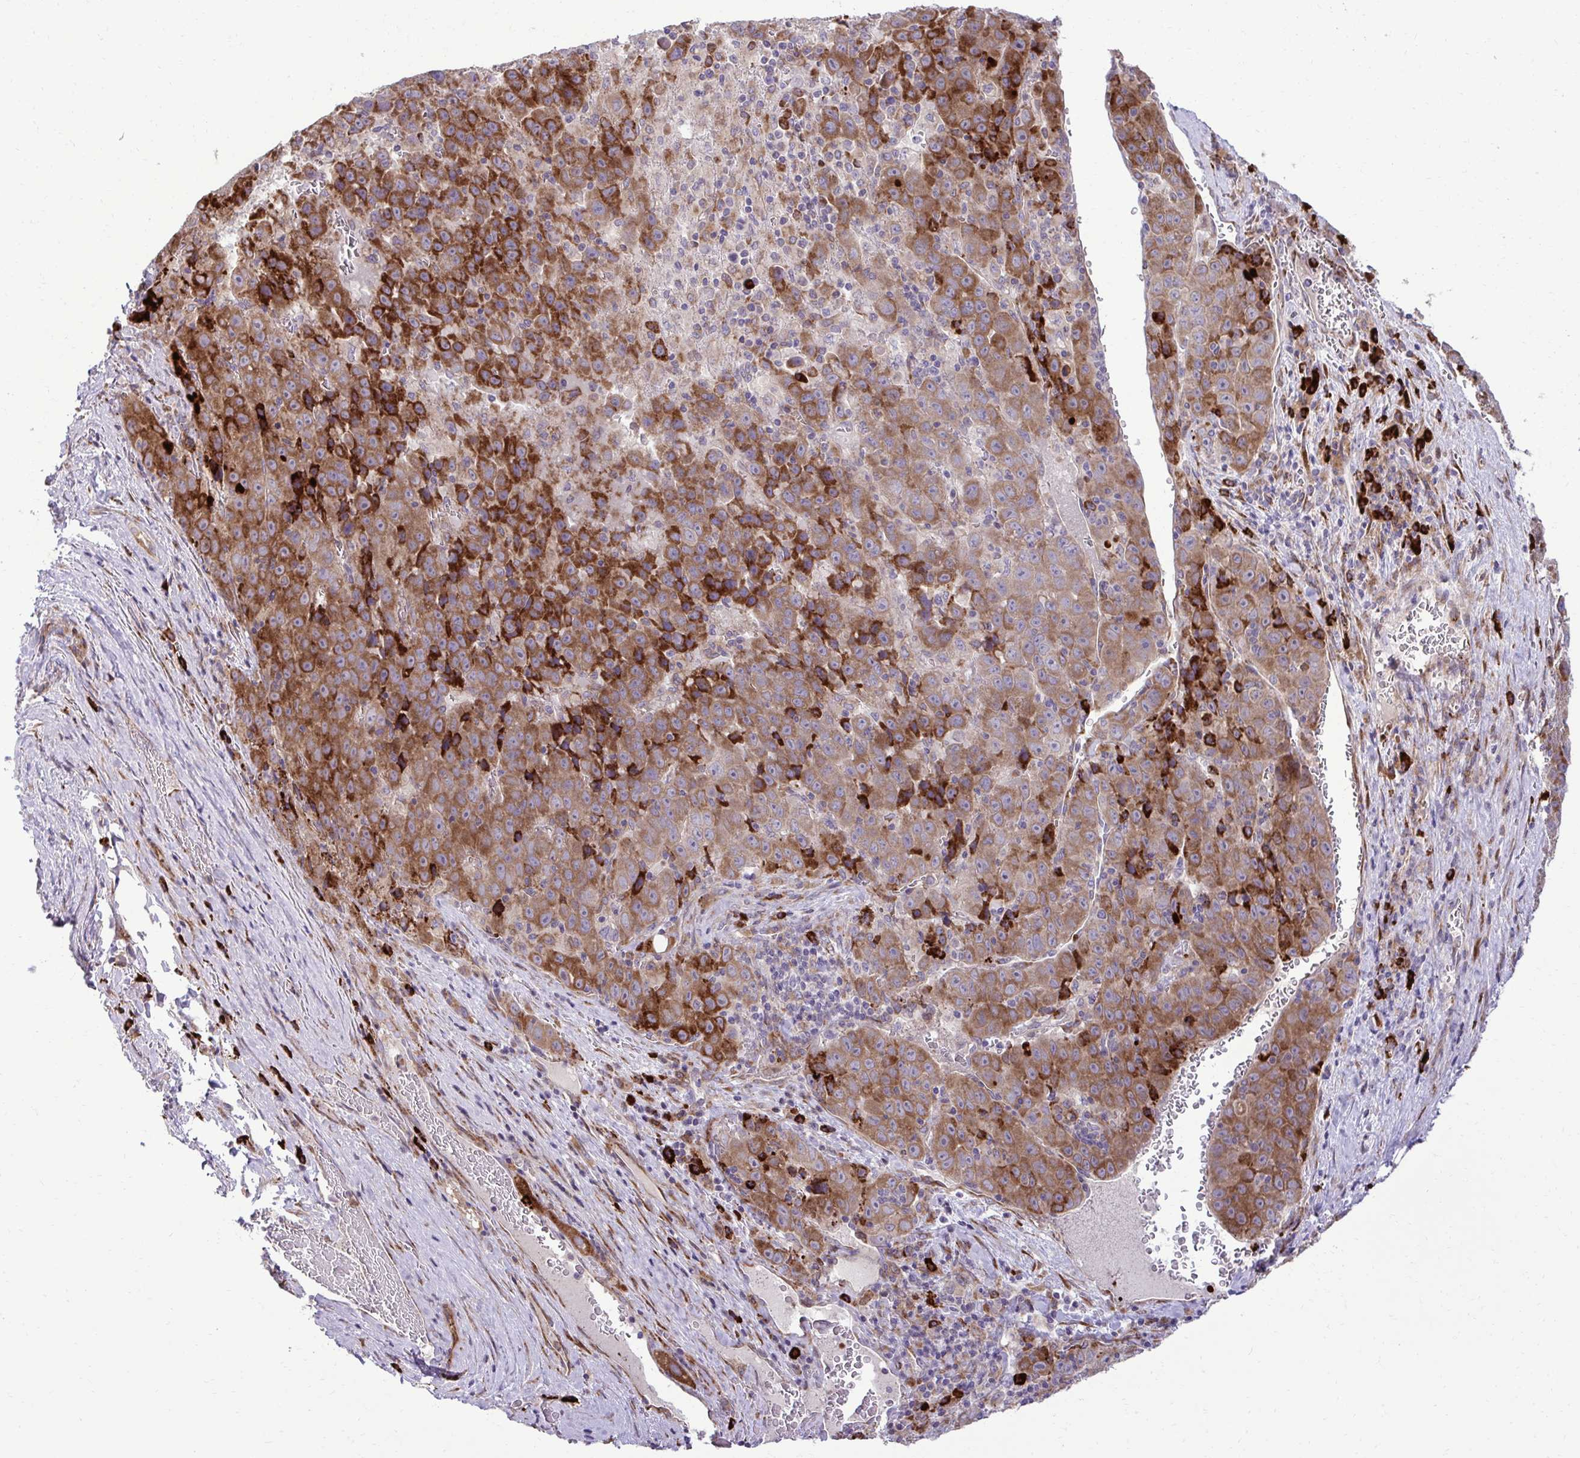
{"staining": {"intensity": "moderate", "quantity": ">75%", "location": "cytoplasmic/membranous"}, "tissue": "liver cancer", "cell_type": "Tumor cells", "image_type": "cancer", "snomed": [{"axis": "morphology", "description": "Carcinoma, Hepatocellular, NOS"}, {"axis": "topography", "description": "Liver"}], "caption": "Moderate cytoplasmic/membranous positivity is appreciated in approximately >75% of tumor cells in liver cancer (hepatocellular carcinoma). (DAB IHC with brightfield microscopy, high magnification).", "gene": "LIMS1", "patient": {"sex": "female", "age": 53}}